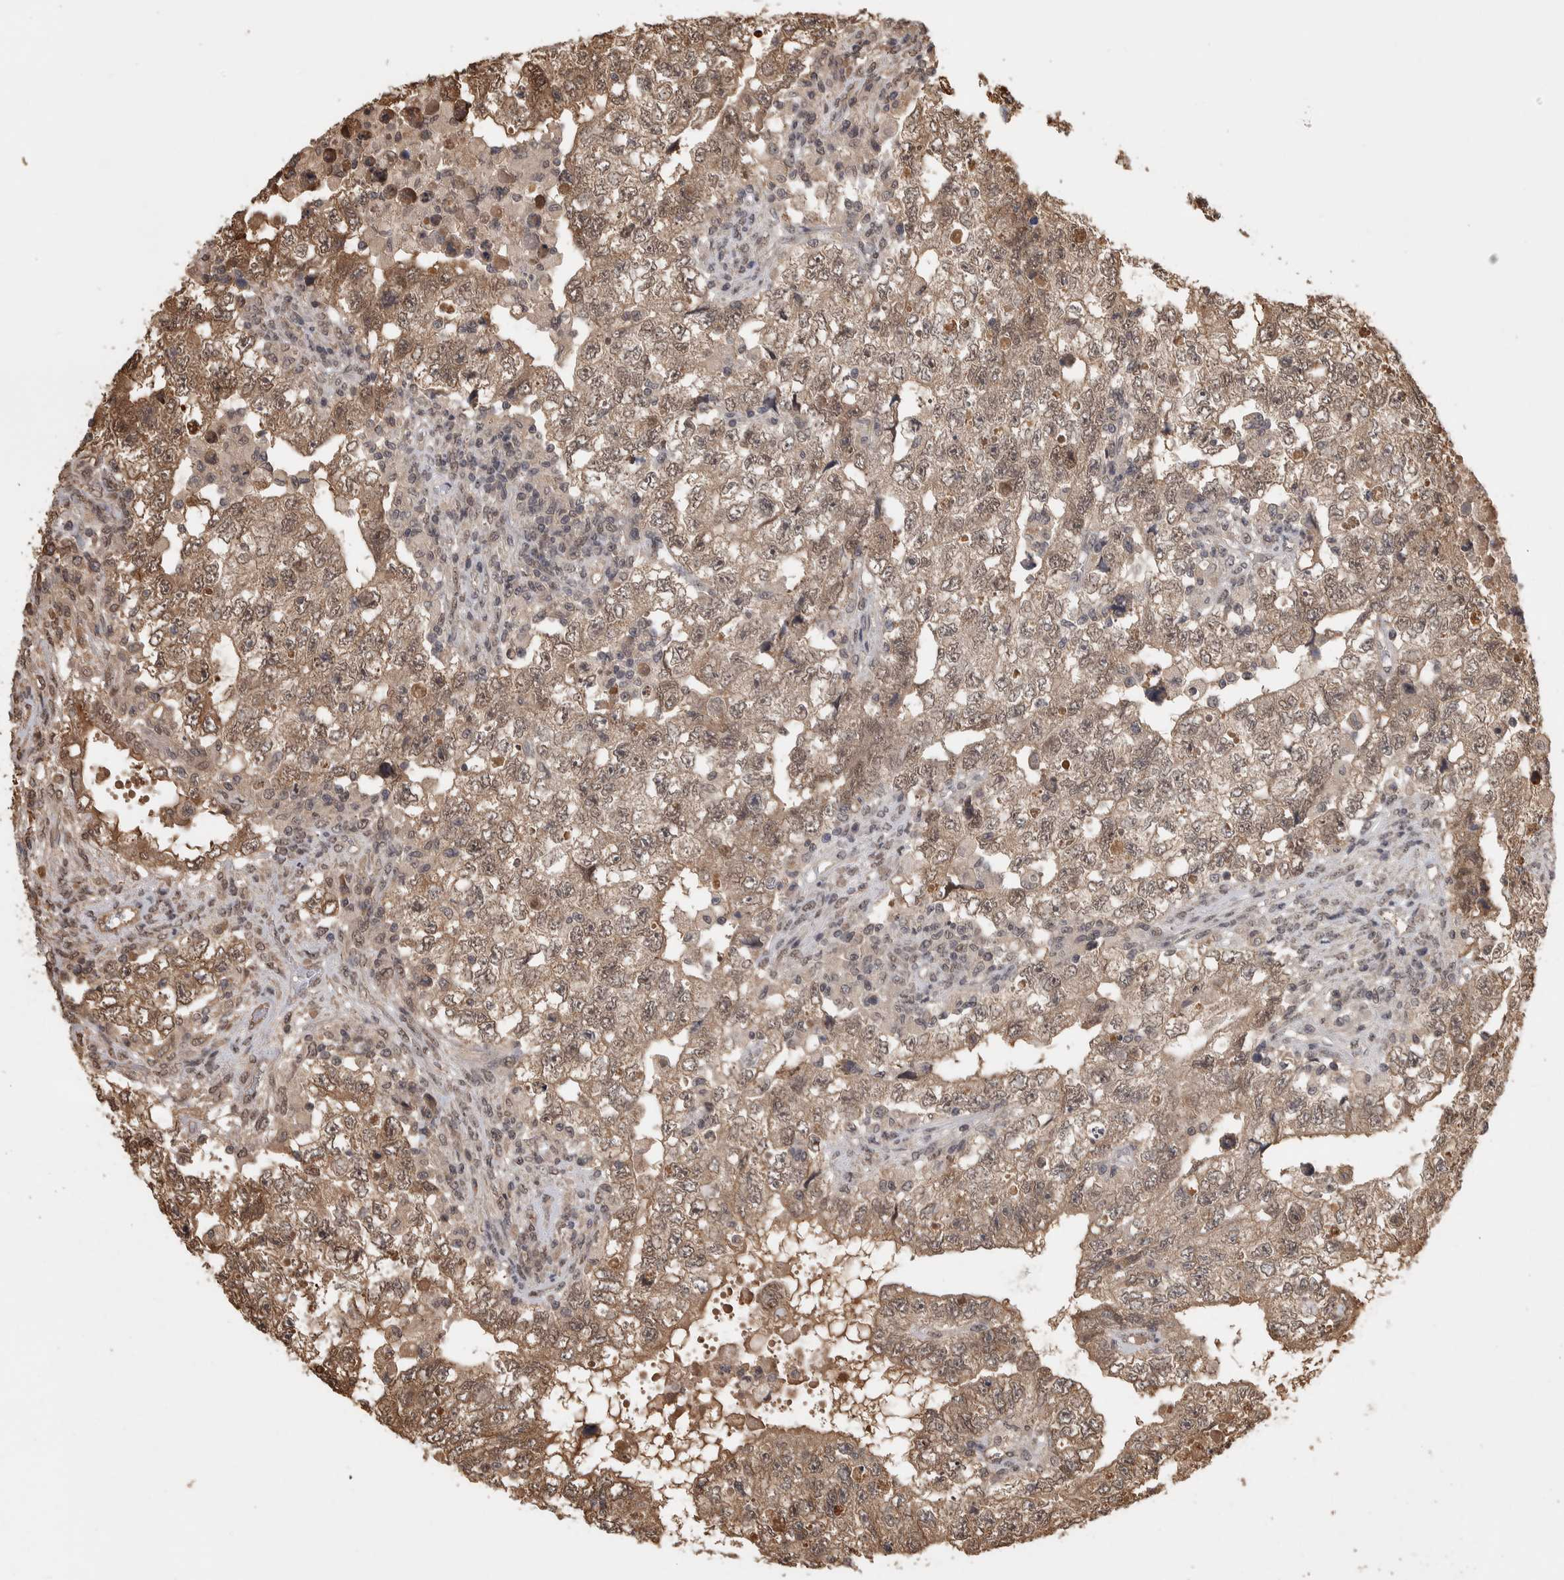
{"staining": {"intensity": "weak", "quantity": ">75%", "location": "cytoplasmic/membranous,nuclear"}, "tissue": "testis cancer", "cell_type": "Tumor cells", "image_type": "cancer", "snomed": [{"axis": "morphology", "description": "Carcinoma, Embryonal, NOS"}, {"axis": "topography", "description": "Testis"}], "caption": "Protein staining displays weak cytoplasmic/membranous and nuclear expression in approximately >75% of tumor cells in testis cancer. (Stains: DAB (3,3'-diaminobenzidine) in brown, nuclei in blue, Microscopy: brightfield microscopy at high magnification).", "gene": "ZNF592", "patient": {"sex": "male", "age": 36}}